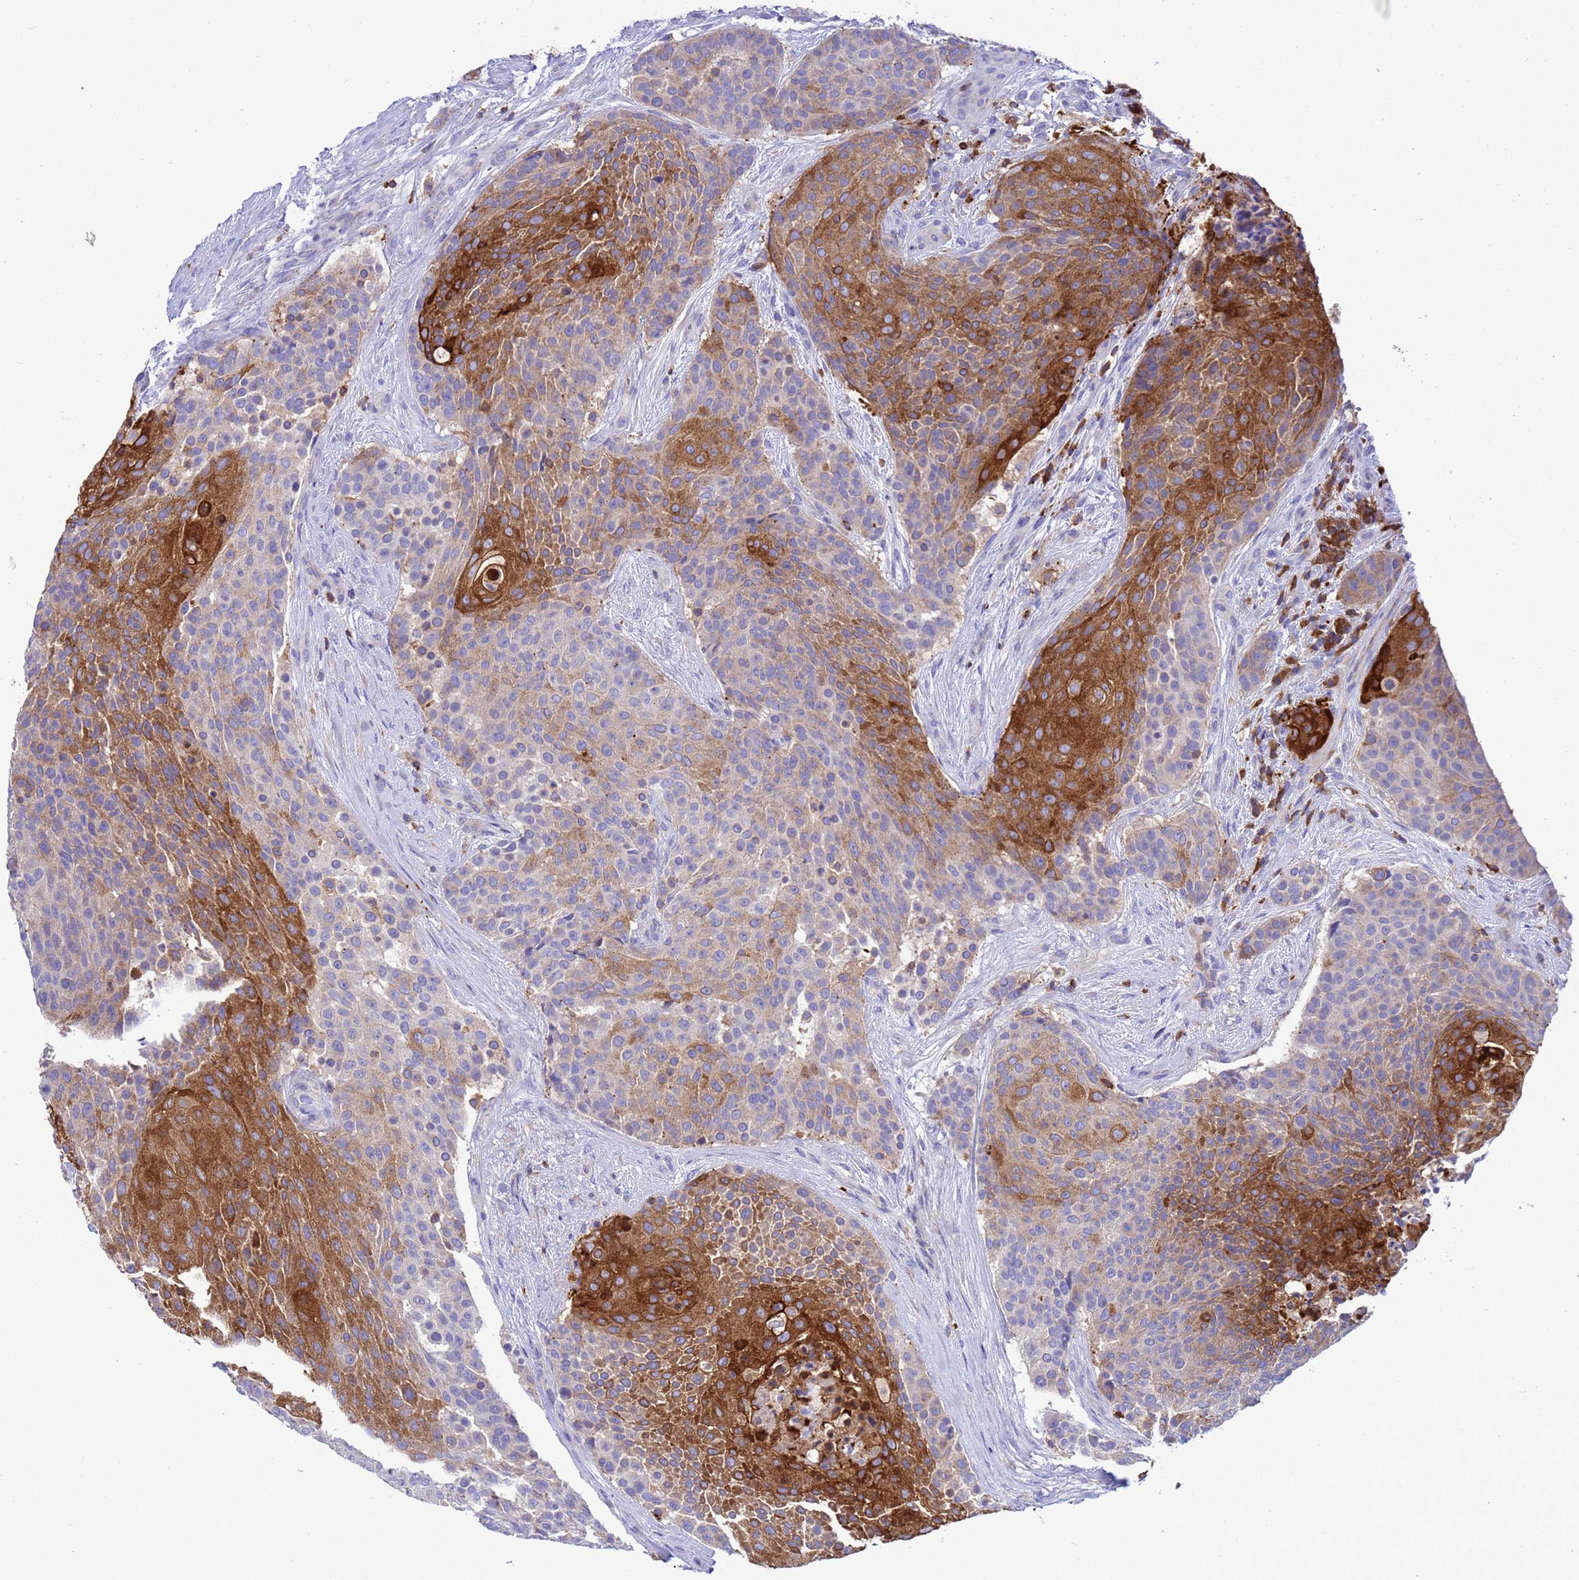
{"staining": {"intensity": "strong", "quantity": "25%-75%", "location": "cytoplasmic/membranous"}, "tissue": "urothelial cancer", "cell_type": "Tumor cells", "image_type": "cancer", "snomed": [{"axis": "morphology", "description": "Urothelial carcinoma, High grade"}, {"axis": "topography", "description": "Urinary bladder"}], "caption": "Strong cytoplasmic/membranous protein staining is identified in about 25%-75% of tumor cells in high-grade urothelial carcinoma.", "gene": "EZR", "patient": {"sex": "female", "age": 63}}